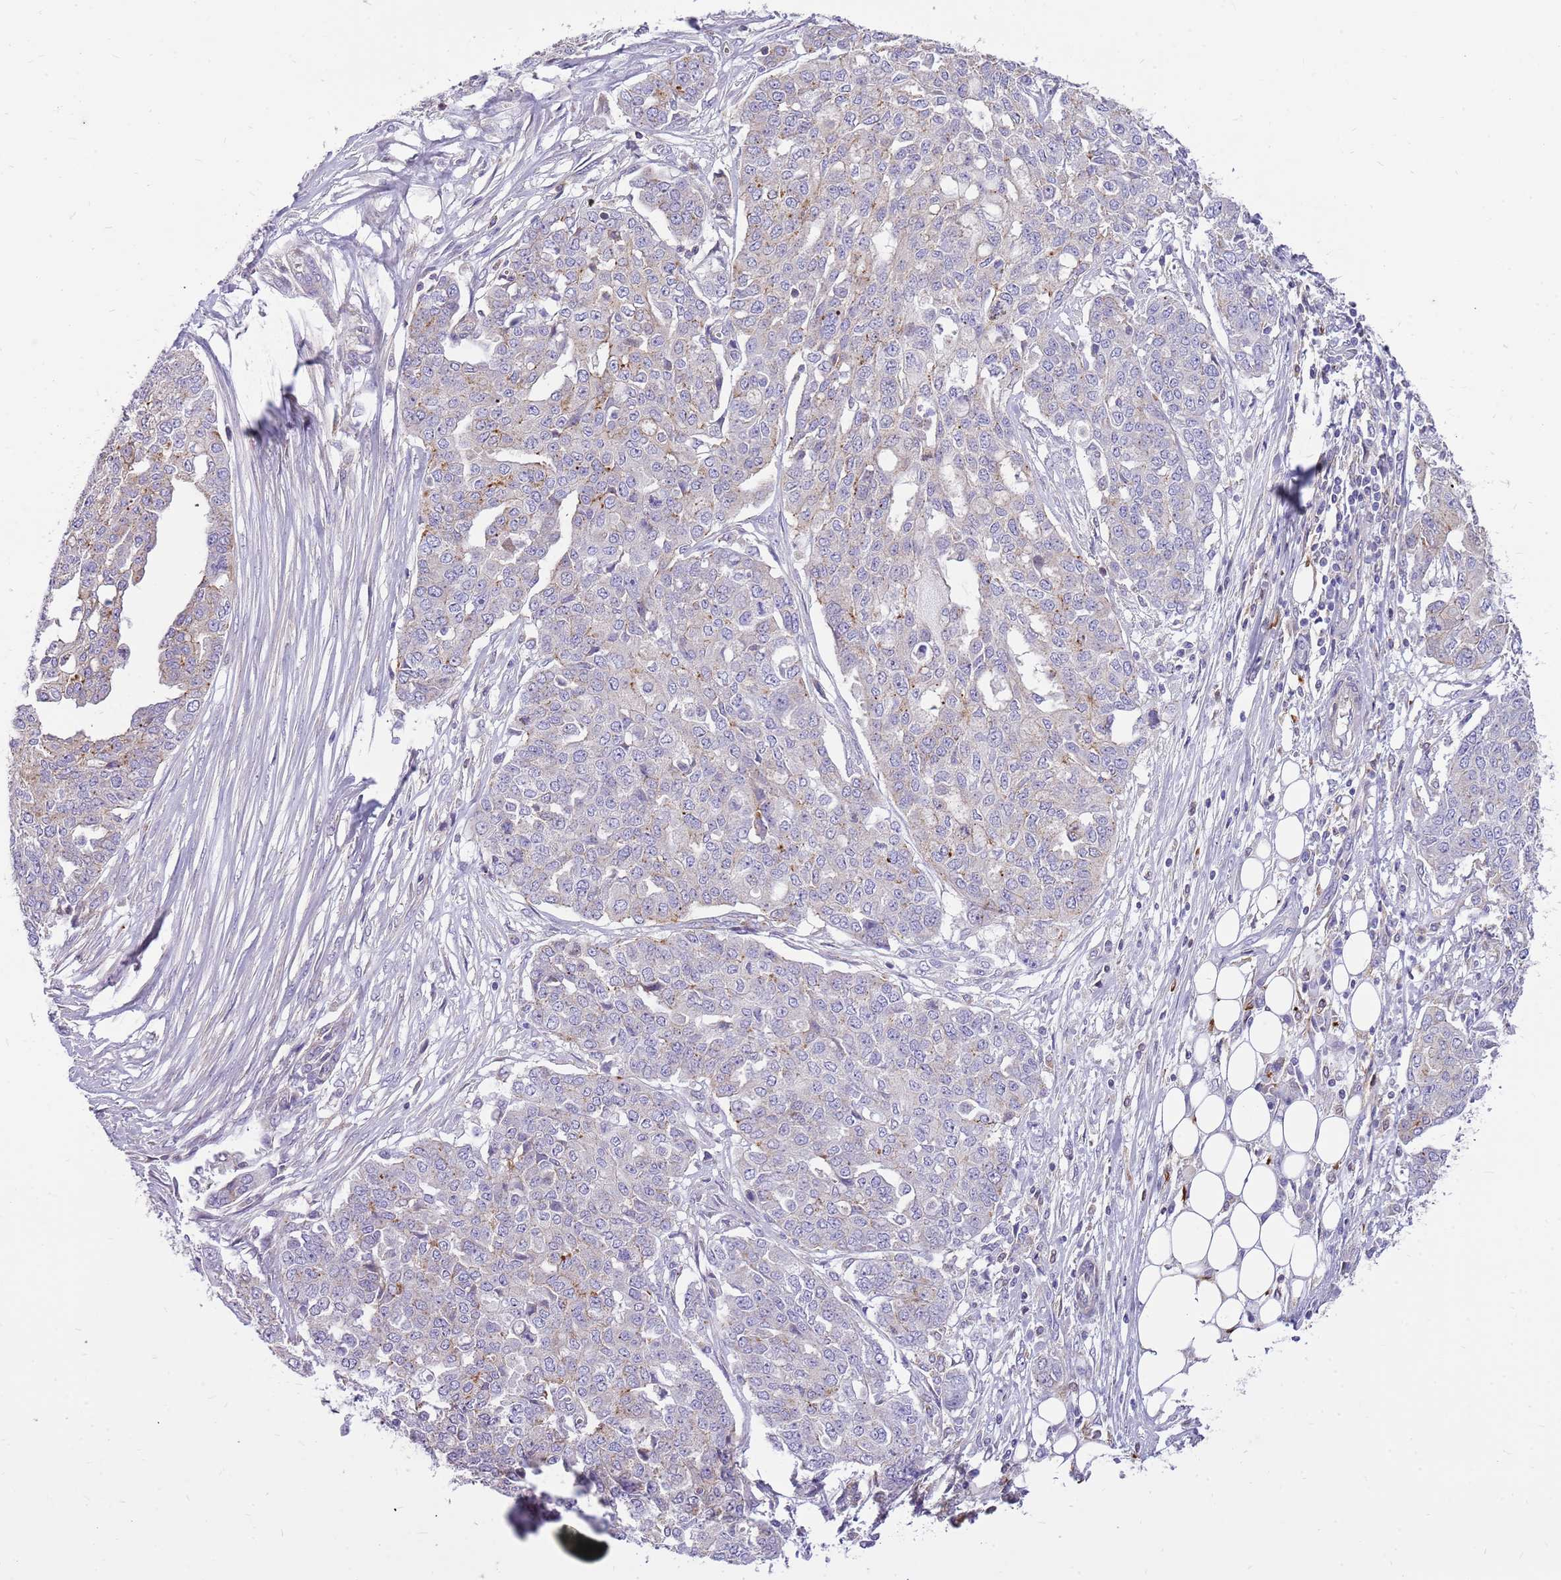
{"staining": {"intensity": "negative", "quantity": "none", "location": "none"}, "tissue": "ovarian cancer", "cell_type": "Tumor cells", "image_type": "cancer", "snomed": [{"axis": "morphology", "description": "Cystadenocarcinoma, serous, NOS"}, {"axis": "topography", "description": "Soft tissue"}, {"axis": "topography", "description": "Ovary"}], "caption": "Ovarian cancer stained for a protein using immunohistochemistry shows no expression tumor cells.", "gene": "WDR90", "patient": {"sex": "female", "age": 57}}